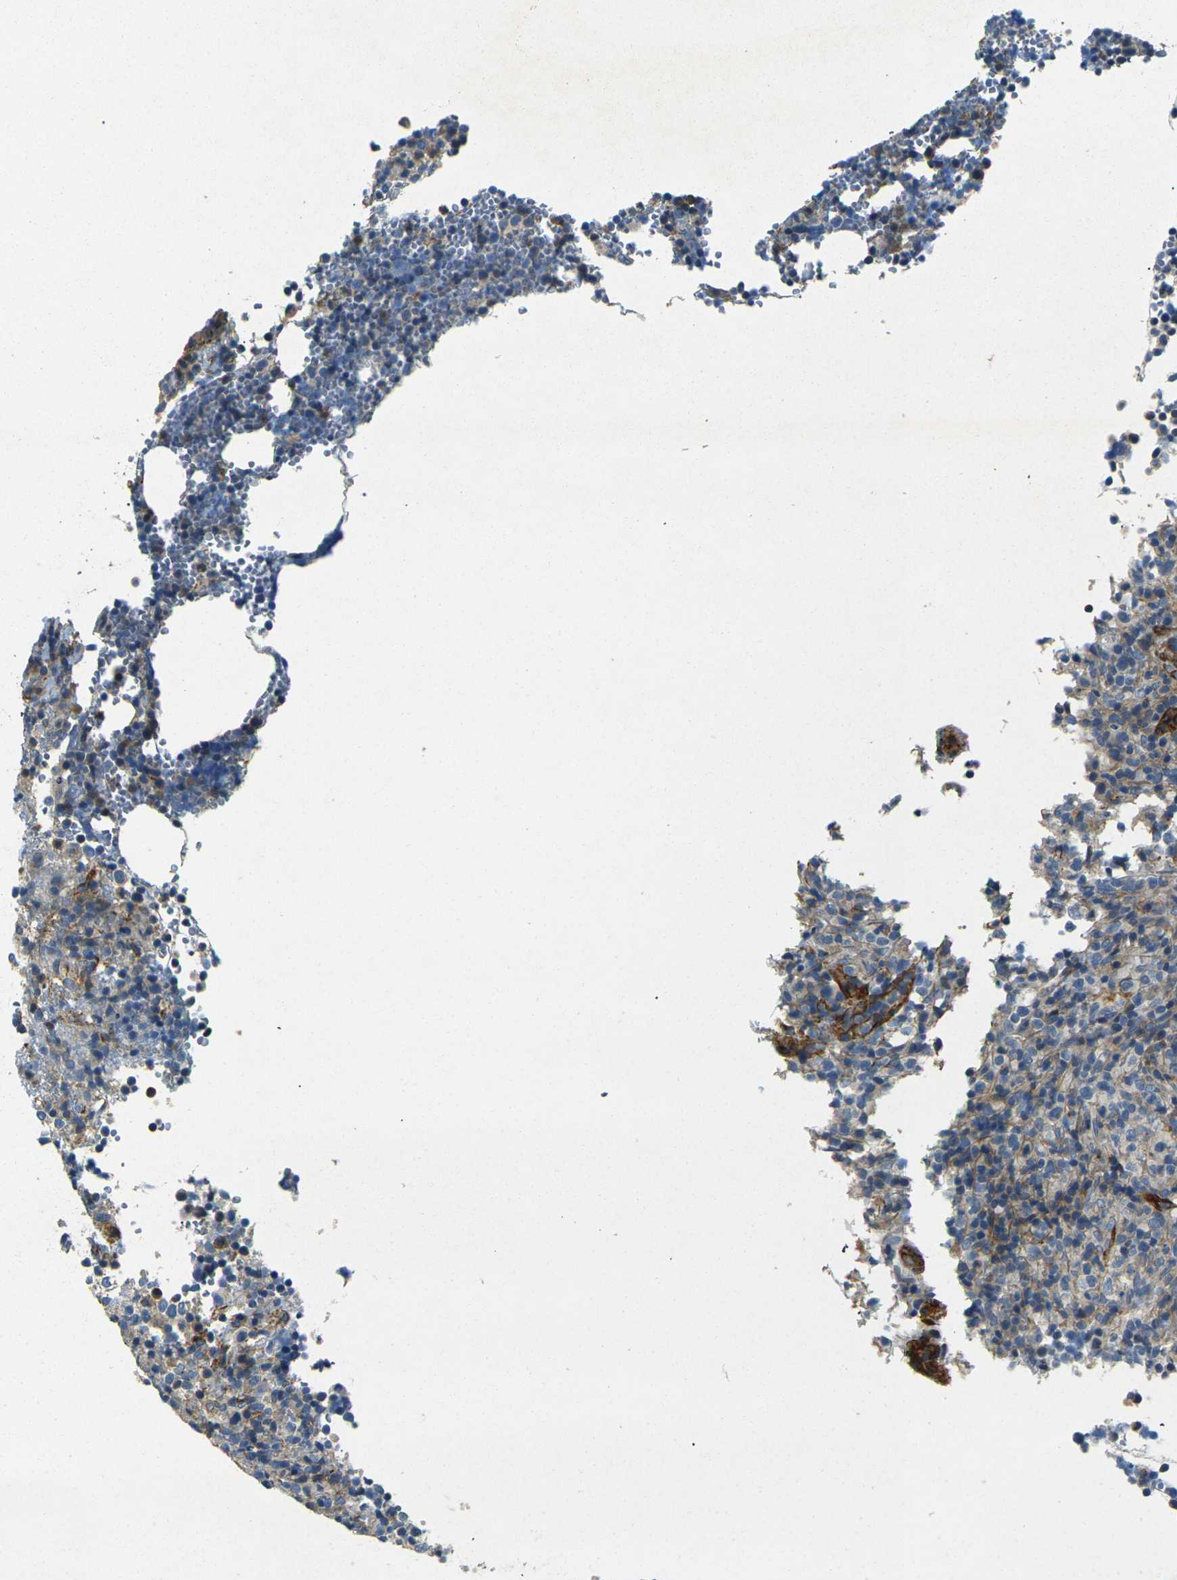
{"staining": {"intensity": "weak", "quantity": "<25%", "location": "cytoplasmic/membranous"}, "tissue": "lymphoma", "cell_type": "Tumor cells", "image_type": "cancer", "snomed": [{"axis": "morphology", "description": "Malignant lymphoma, non-Hodgkin's type, High grade"}, {"axis": "topography", "description": "Lymph node"}], "caption": "High-grade malignant lymphoma, non-Hodgkin's type stained for a protein using IHC shows no expression tumor cells.", "gene": "EPHA7", "patient": {"sex": "female", "age": 76}}